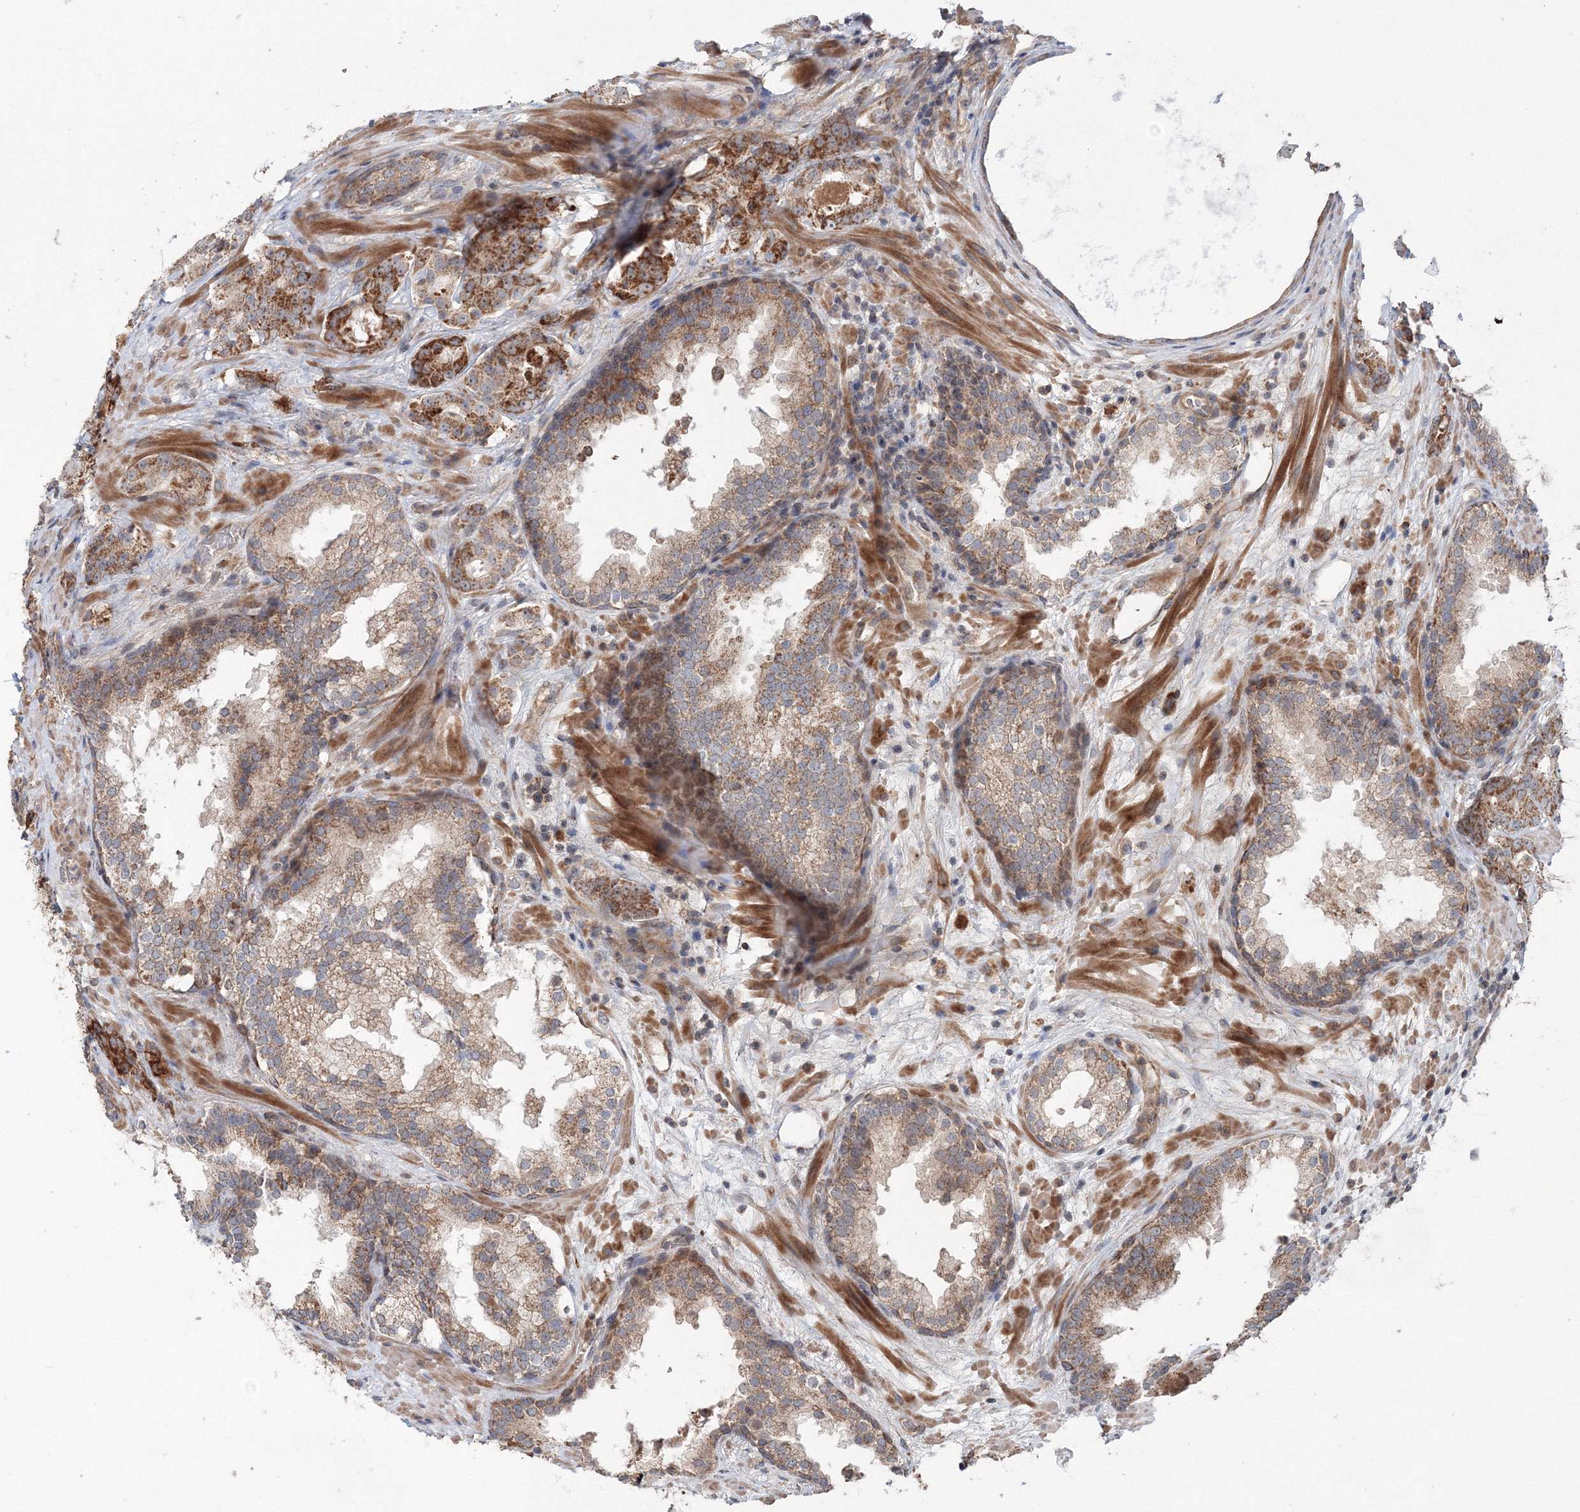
{"staining": {"intensity": "moderate", "quantity": ">75%", "location": "cytoplasmic/membranous"}, "tissue": "prostate cancer", "cell_type": "Tumor cells", "image_type": "cancer", "snomed": [{"axis": "morphology", "description": "Adenocarcinoma, High grade"}, {"axis": "topography", "description": "Prostate"}], "caption": "Immunohistochemistry (IHC) histopathology image of prostate cancer (high-grade adenocarcinoma) stained for a protein (brown), which displays medium levels of moderate cytoplasmic/membranous staining in about >75% of tumor cells.", "gene": "NOA1", "patient": {"sex": "male", "age": 57}}